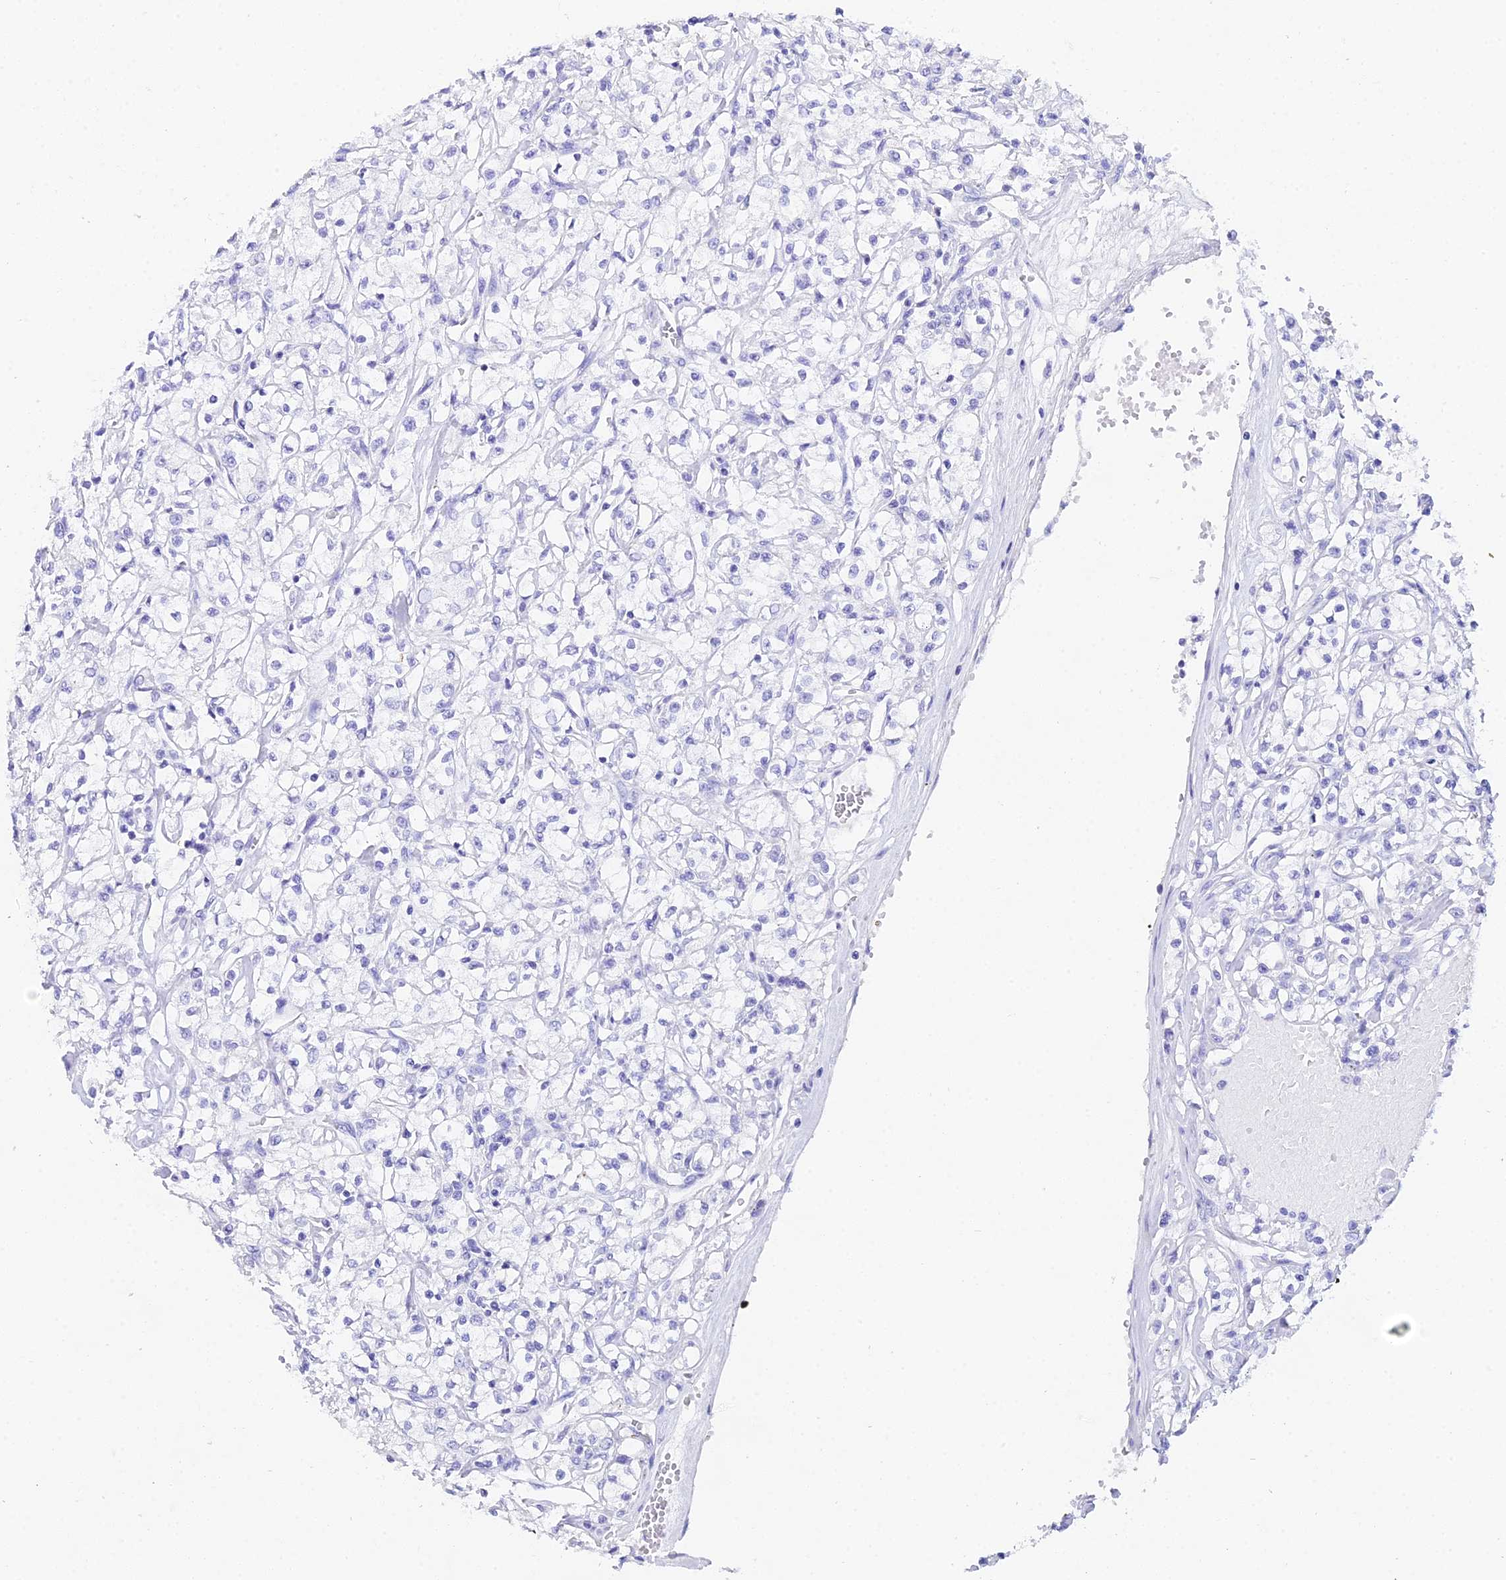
{"staining": {"intensity": "negative", "quantity": "none", "location": "none"}, "tissue": "renal cancer", "cell_type": "Tumor cells", "image_type": "cancer", "snomed": [{"axis": "morphology", "description": "Adenocarcinoma, NOS"}, {"axis": "topography", "description": "Kidney"}], "caption": "Immunohistochemistry of human renal cancer (adenocarcinoma) shows no expression in tumor cells.", "gene": "REG1A", "patient": {"sex": "female", "age": 59}}